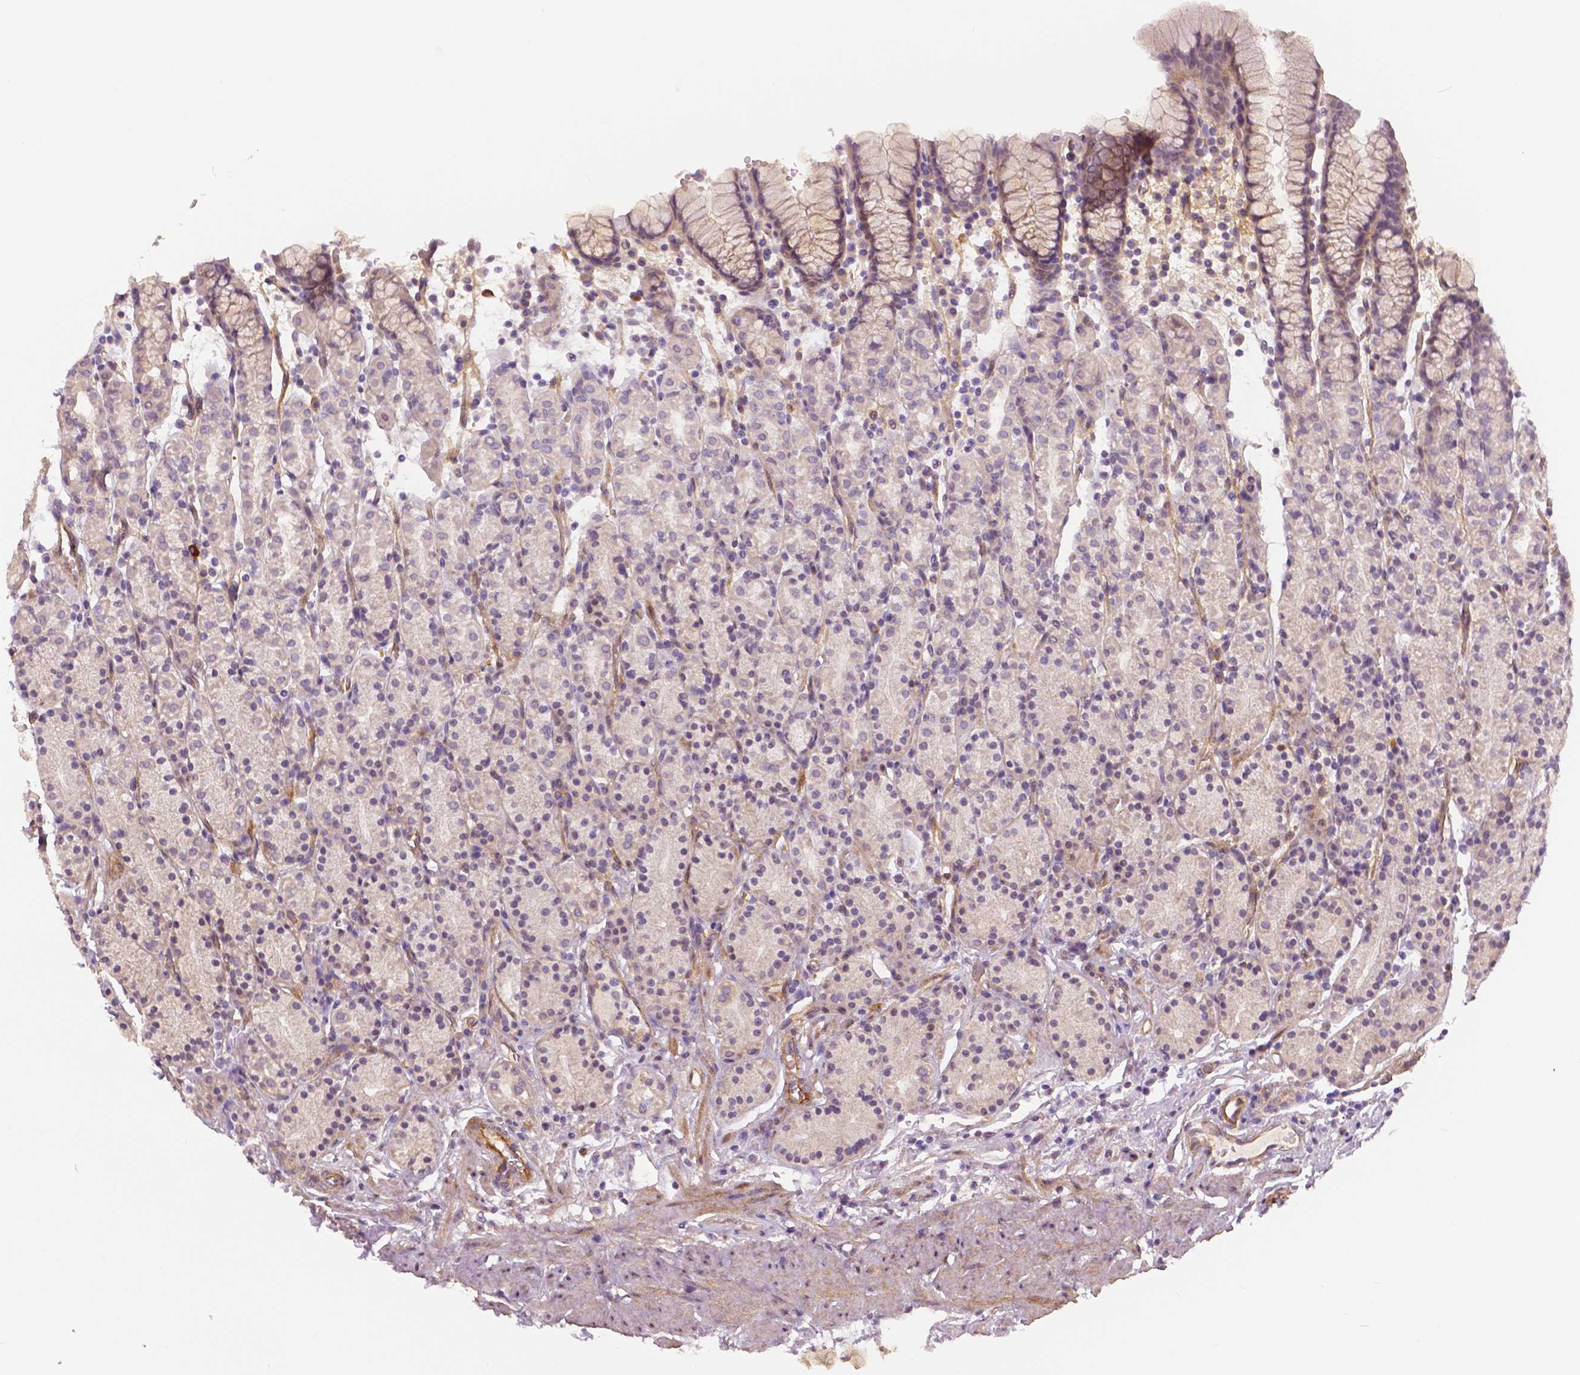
{"staining": {"intensity": "moderate", "quantity": "<25%", "location": "cytoplasmic/membranous"}, "tissue": "stomach", "cell_type": "Glandular cells", "image_type": "normal", "snomed": [{"axis": "morphology", "description": "Normal tissue, NOS"}, {"axis": "topography", "description": "Stomach, upper"}, {"axis": "topography", "description": "Stomach"}], "caption": "Stomach stained with a protein marker shows moderate staining in glandular cells.", "gene": "FLT1", "patient": {"sex": "male", "age": 62}}